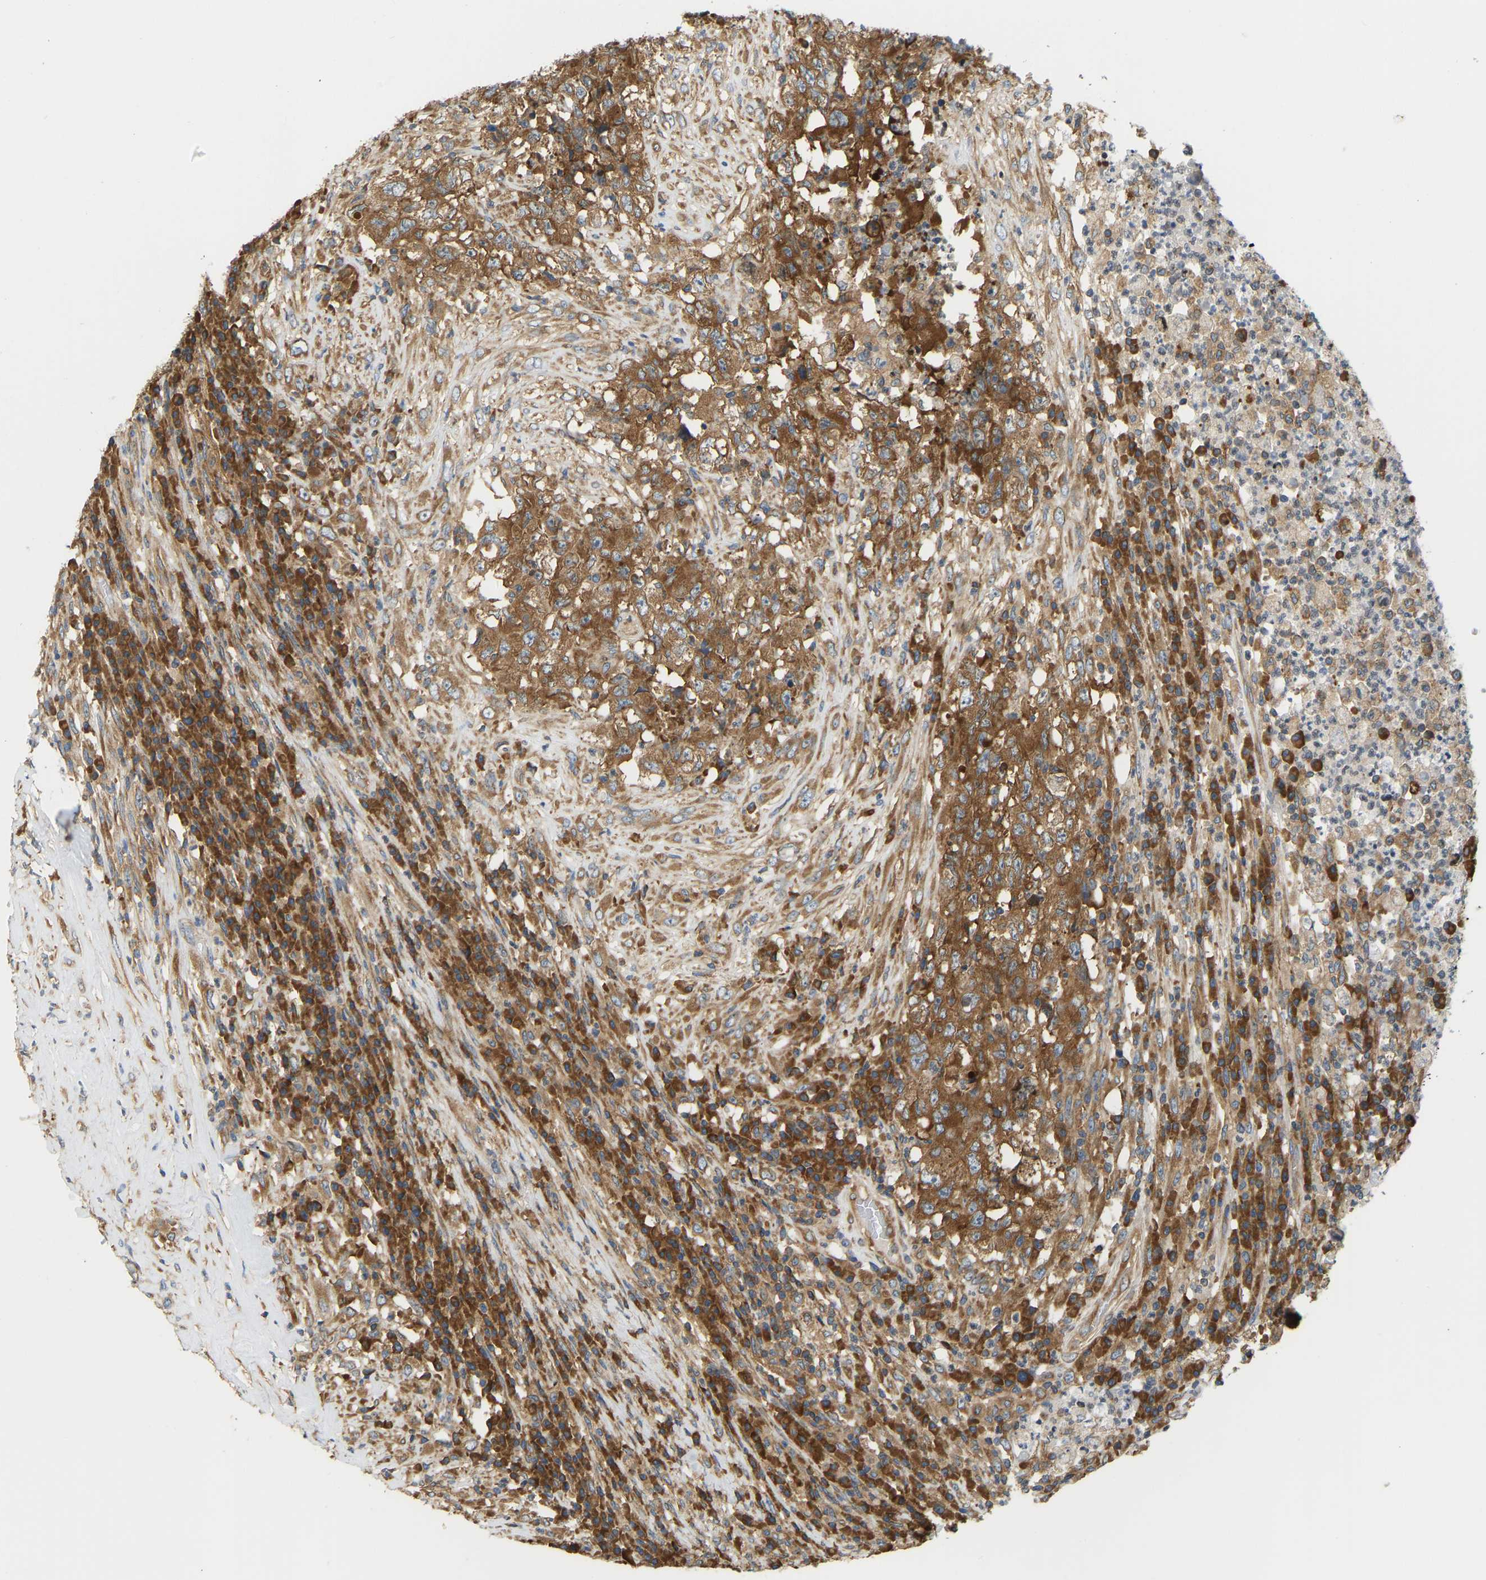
{"staining": {"intensity": "strong", "quantity": ">75%", "location": "cytoplasmic/membranous"}, "tissue": "testis cancer", "cell_type": "Tumor cells", "image_type": "cancer", "snomed": [{"axis": "morphology", "description": "Necrosis, NOS"}, {"axis": "morphology", "description": "Carcinoma, Embryonal, NOS"}, {"axis": "topography", "description": "Testis"}], "caption": "Immunohistochemistry (IHC) of testis cancer (embryonal carcinoma) displays high levels of strong cytoplasmic/membranous expression in about >75% of tumor cells. Using DAB (brown) and hematoxylin (blue) stains, captured at high magnification using brightfield microscopy.", "gene": "RPS6KB2", "patient": {"sex": "male", "age": 19}}